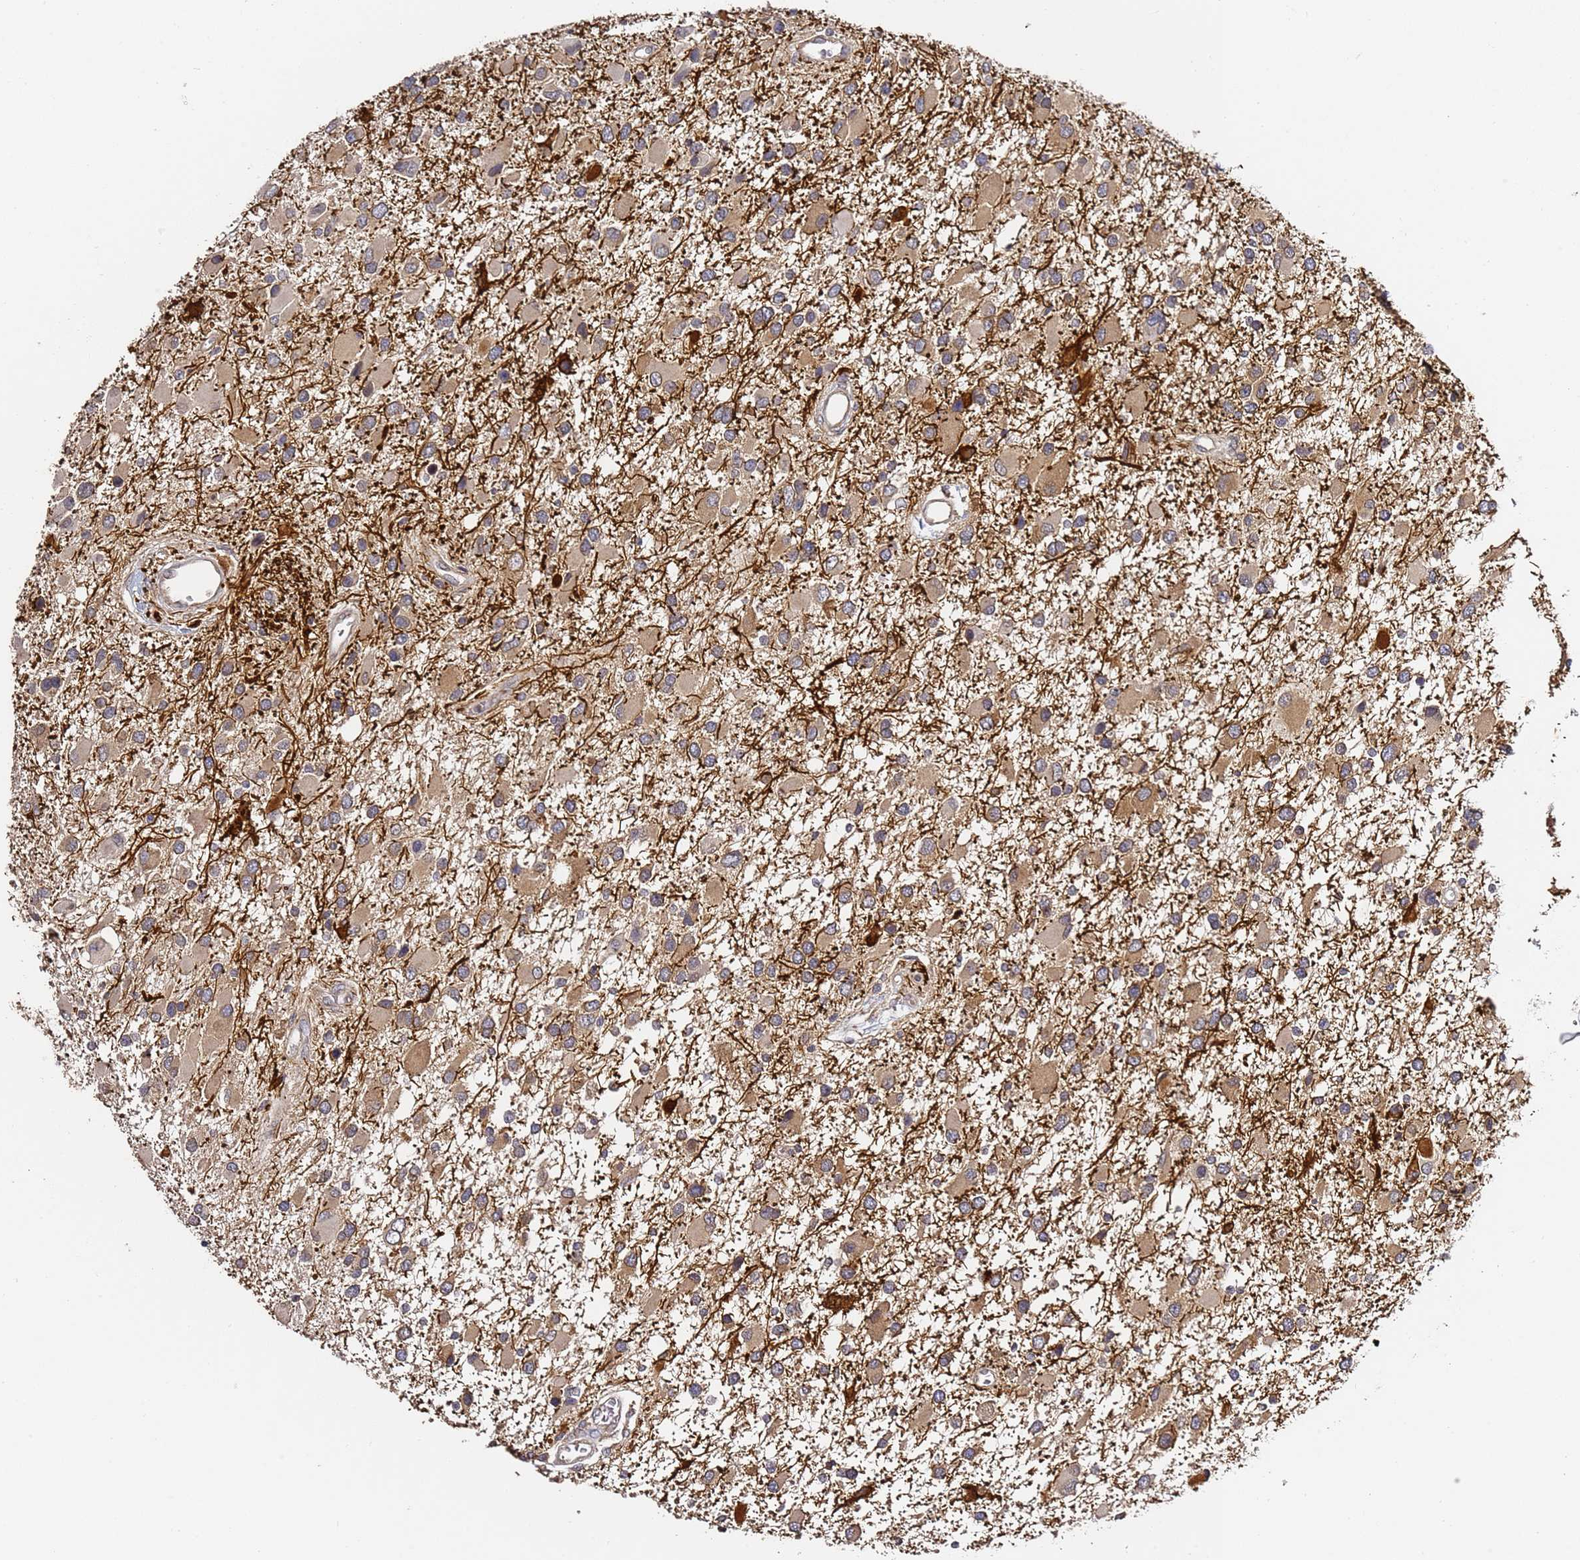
{"staining": {"intensity": "weak", "quantity": ">75%", "location": "cytoplasmic/membranous"}, "tissue": "glioma", "cell_type": "Tumor cells", "image_type": "cancer", "snomed": [{"axis": "morphology", "description": "Glioma, malignant, High grade"}, {"axis": "topography", "description": "Brain"}], "caption": "Approximately >75% of tumor cells in glioma reveal weak cytoplasmic/membranous protein expression as visualized by brown immunohistochemical staining.", "gene": "OSBPL2", "patient": {"sex": "male", "age": 53}}